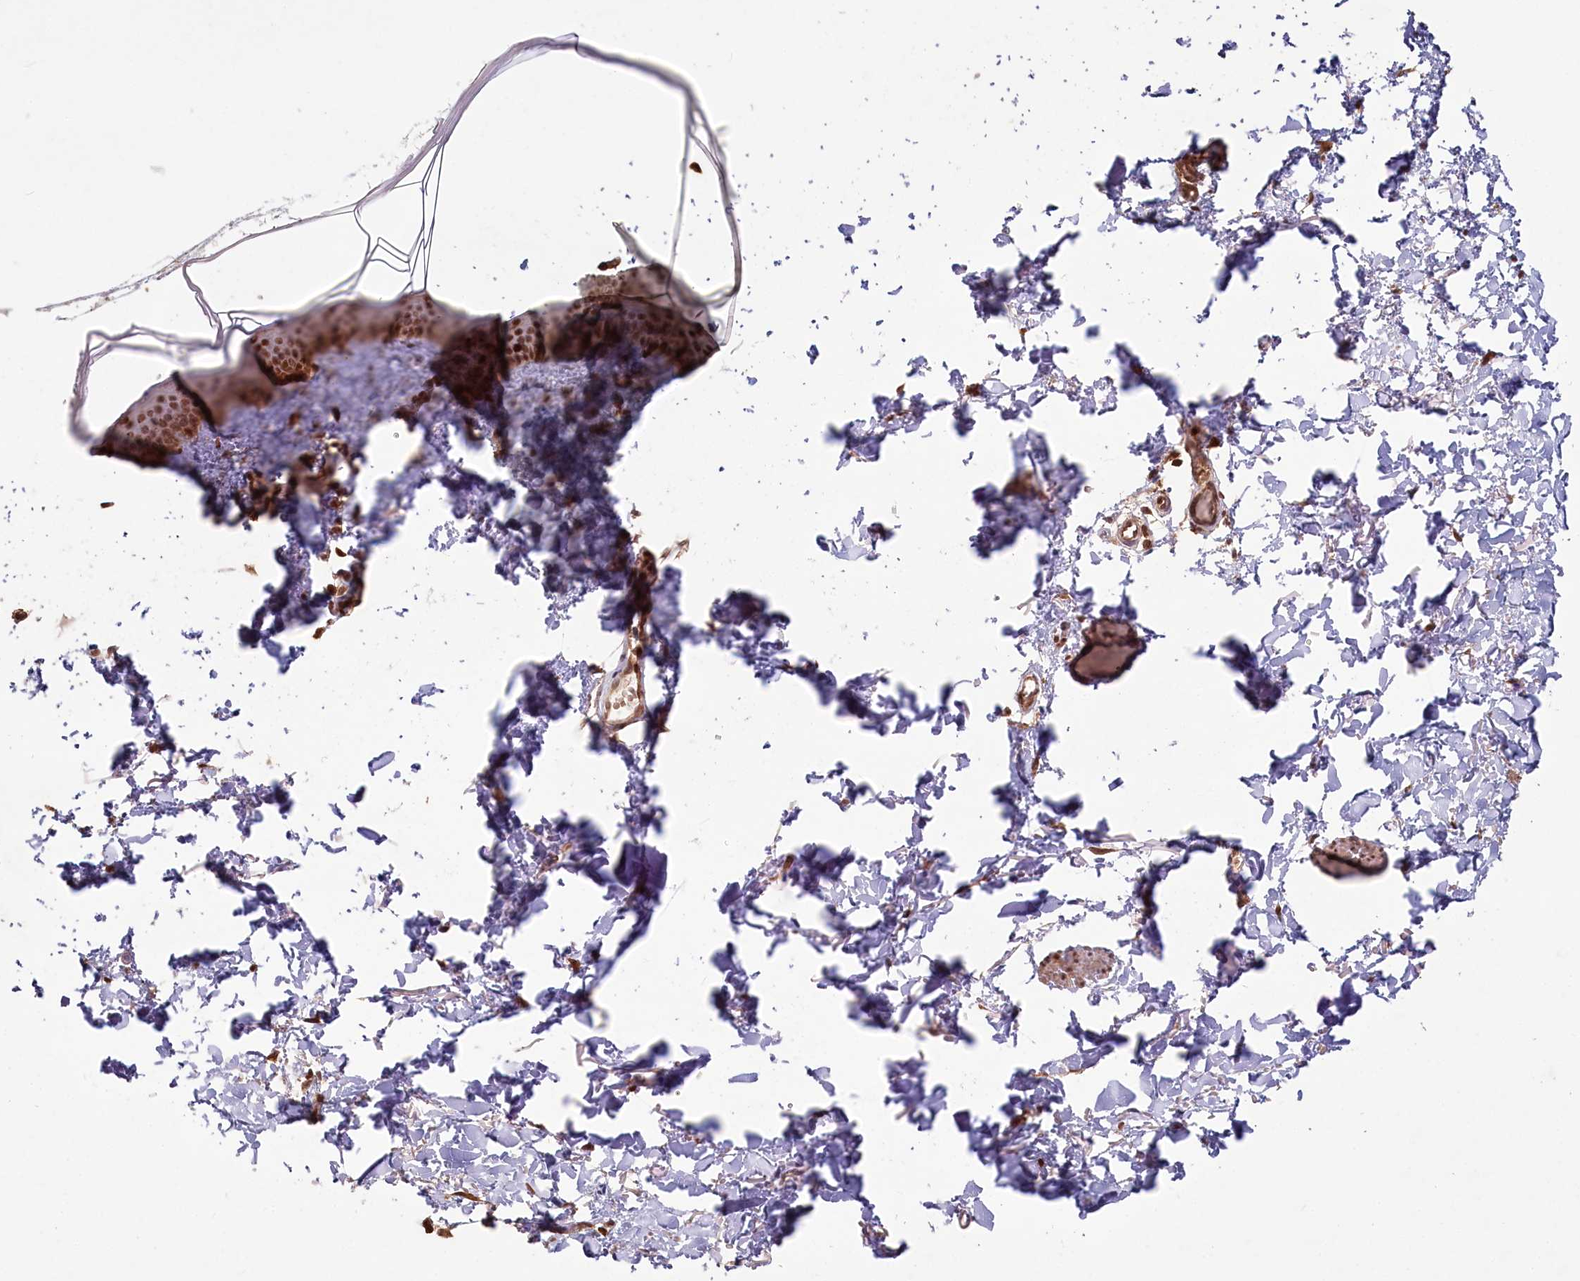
{"staining": {"intensity": "moderate", "quantity": ">75%", "location": "cytoplasmic/membranous,nuclear"}, "tissue": "skin", "cell_type": "Fibroblasts", "image_type": "normal", "snomed": [{"axis": "morphology", "description": "Normal tissue, NOS"}, {"axis": "topography", "description": "Skin"}], "caption": "Protein staining exhibits moderate cytoplasmic/membranous,nuclear positivity in about >75% of fibroblasts in benign skin.", "gene": "MICU1", "patient": {"sex": "female", "age": 58}}